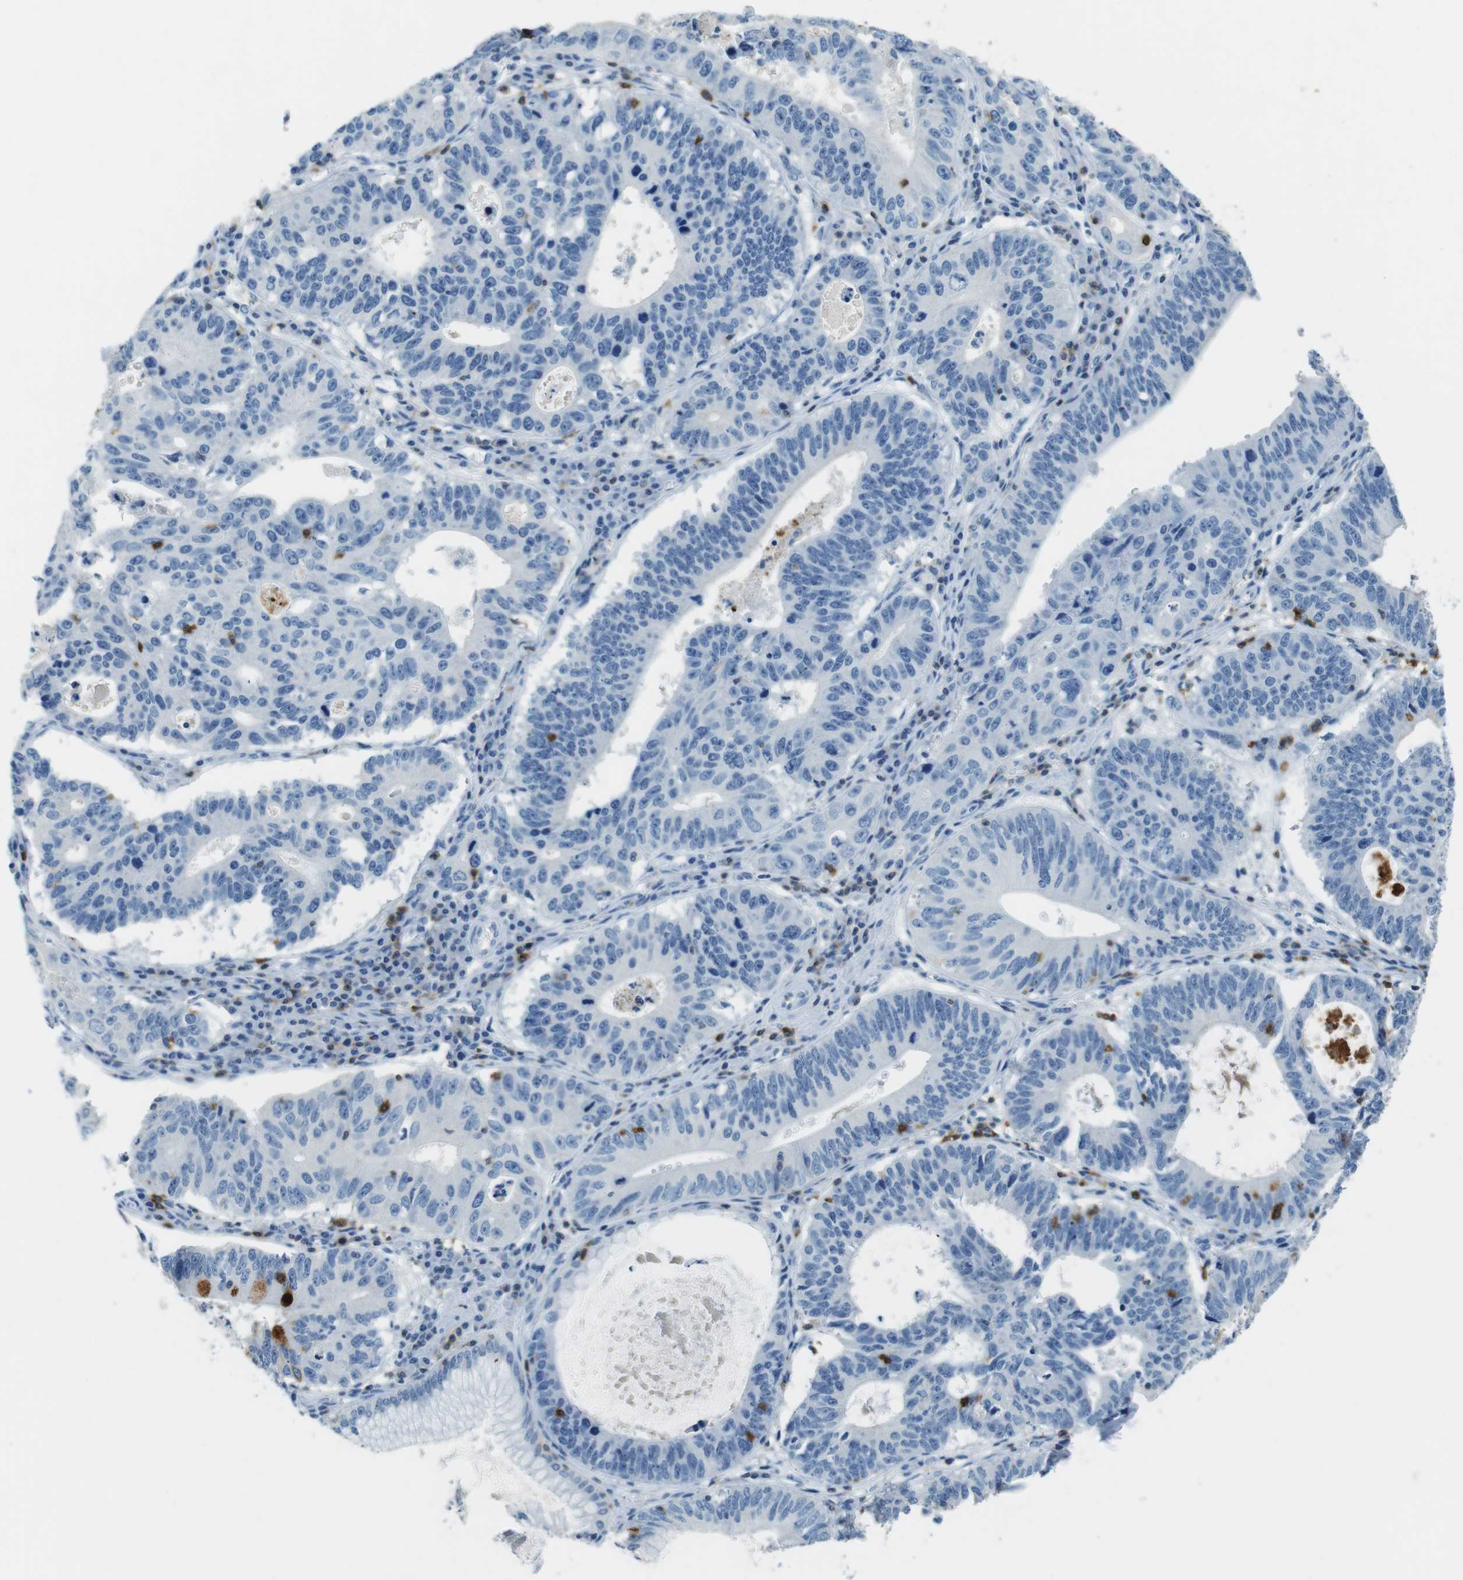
{"staining": {"intensity": "negative", "quantity": "none", "location": "none"}, "tissue": "stomach cancer", "cell_type": "Tumor cells", "image_type": "cancer", "snomed": [{"axis": "morphology", "description": "Adenocarcinoma, NOS"}, {"axis": "topography", "description": "Stomach"}], "caption": "The micrograph displays no staining of tumor cells in stomach cancer (adenocarcinoma).", "gene": "LAT", "patient": {"sex": "male", "age": 59}}